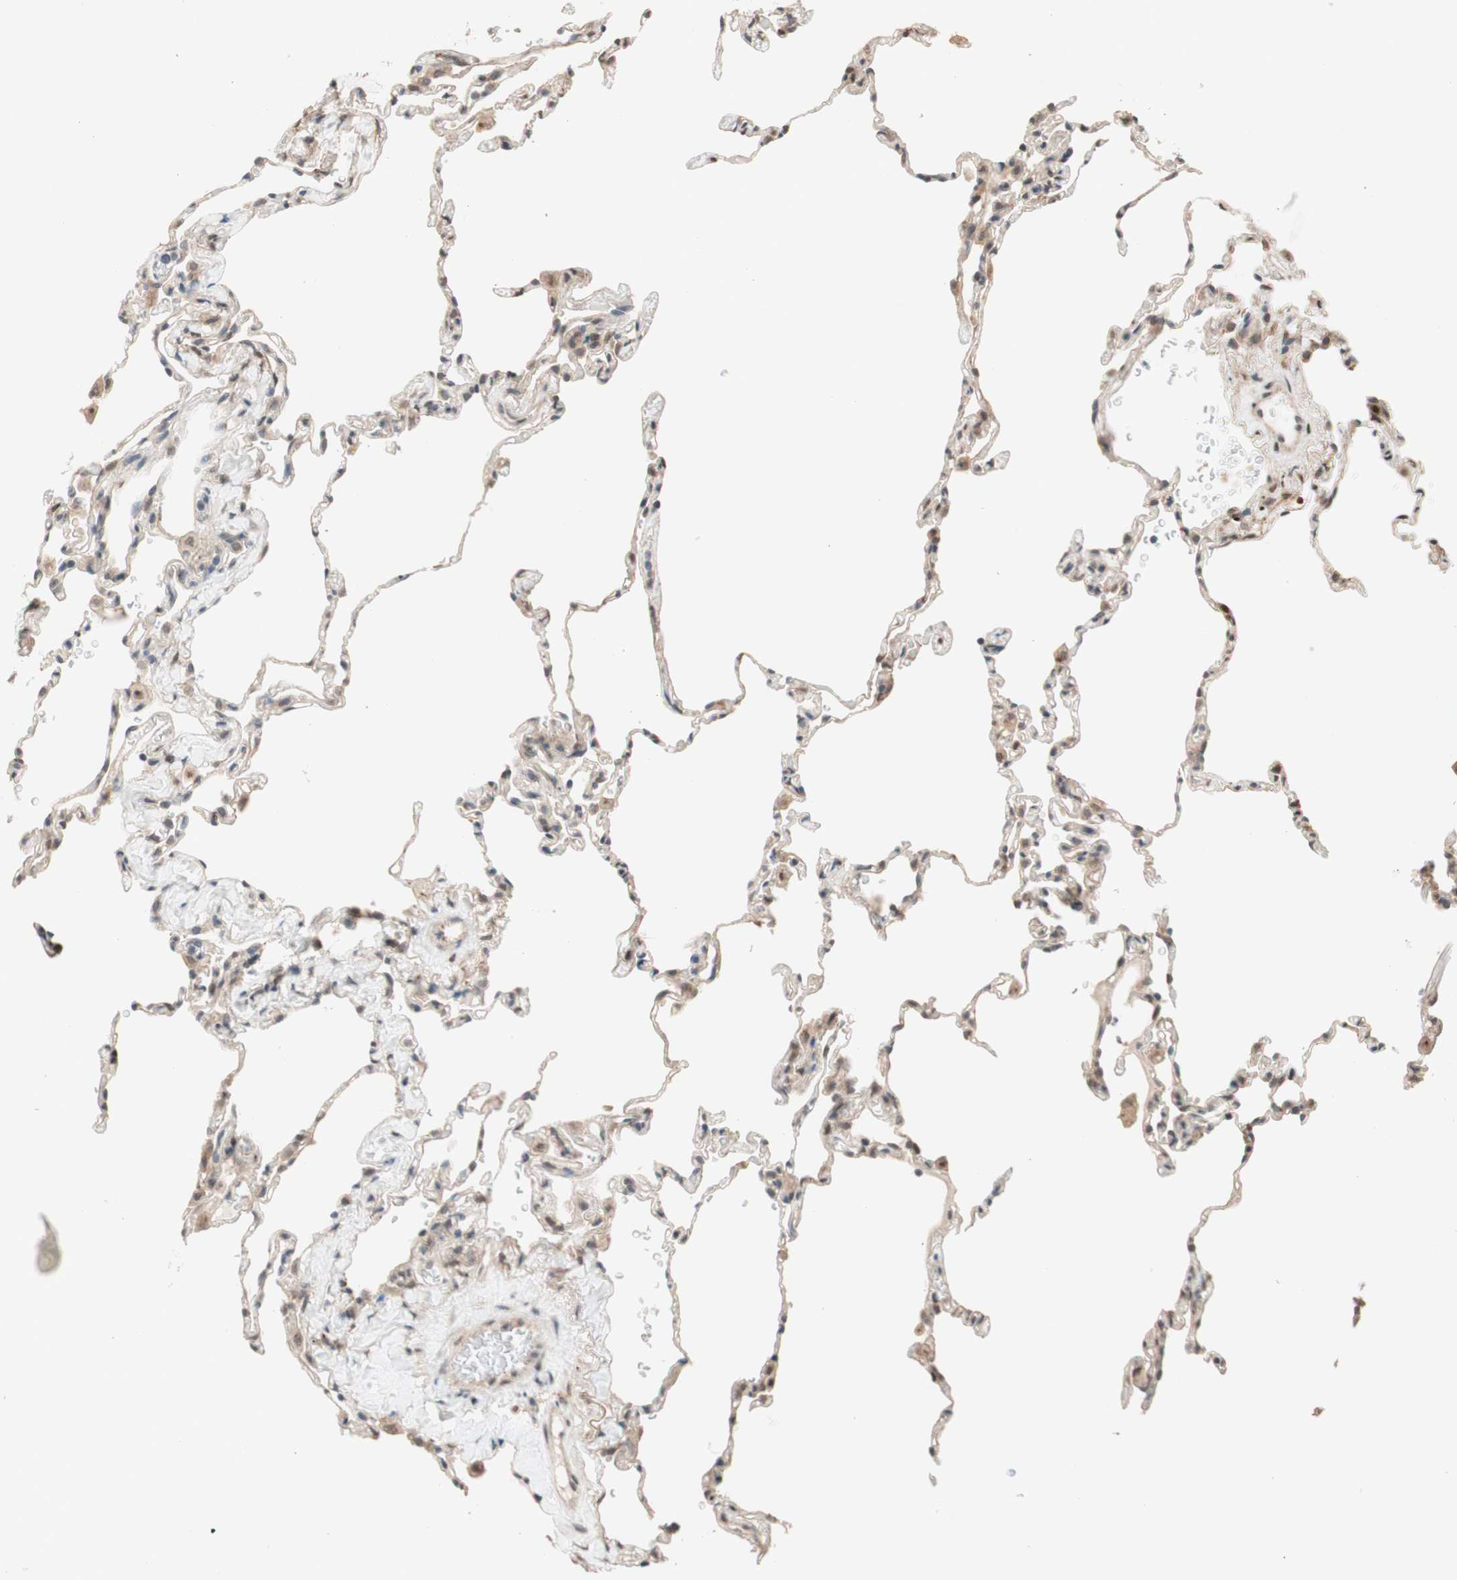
{"staining": {"intensity": "weak", "quantity": ">75%", "location": "cytoplasmic/membranous"}, "tissue": "lung", "cell_type": "Alveolar cells", "image_type": "normal", "snomed": [{"axis": "morphology", "description": "Normal tissue, NOS"}, {"axis": "topography", "description": "Lung"}], "caption": "This micrograph displays immunohistochemistry (IHC) staining of unremarkable human lung, with low weak cytoplasmic/membranous positivity in about >75% of alveolar cells.", "gene": "CCNC", "patient": {"sex": "male", "age": 59}}